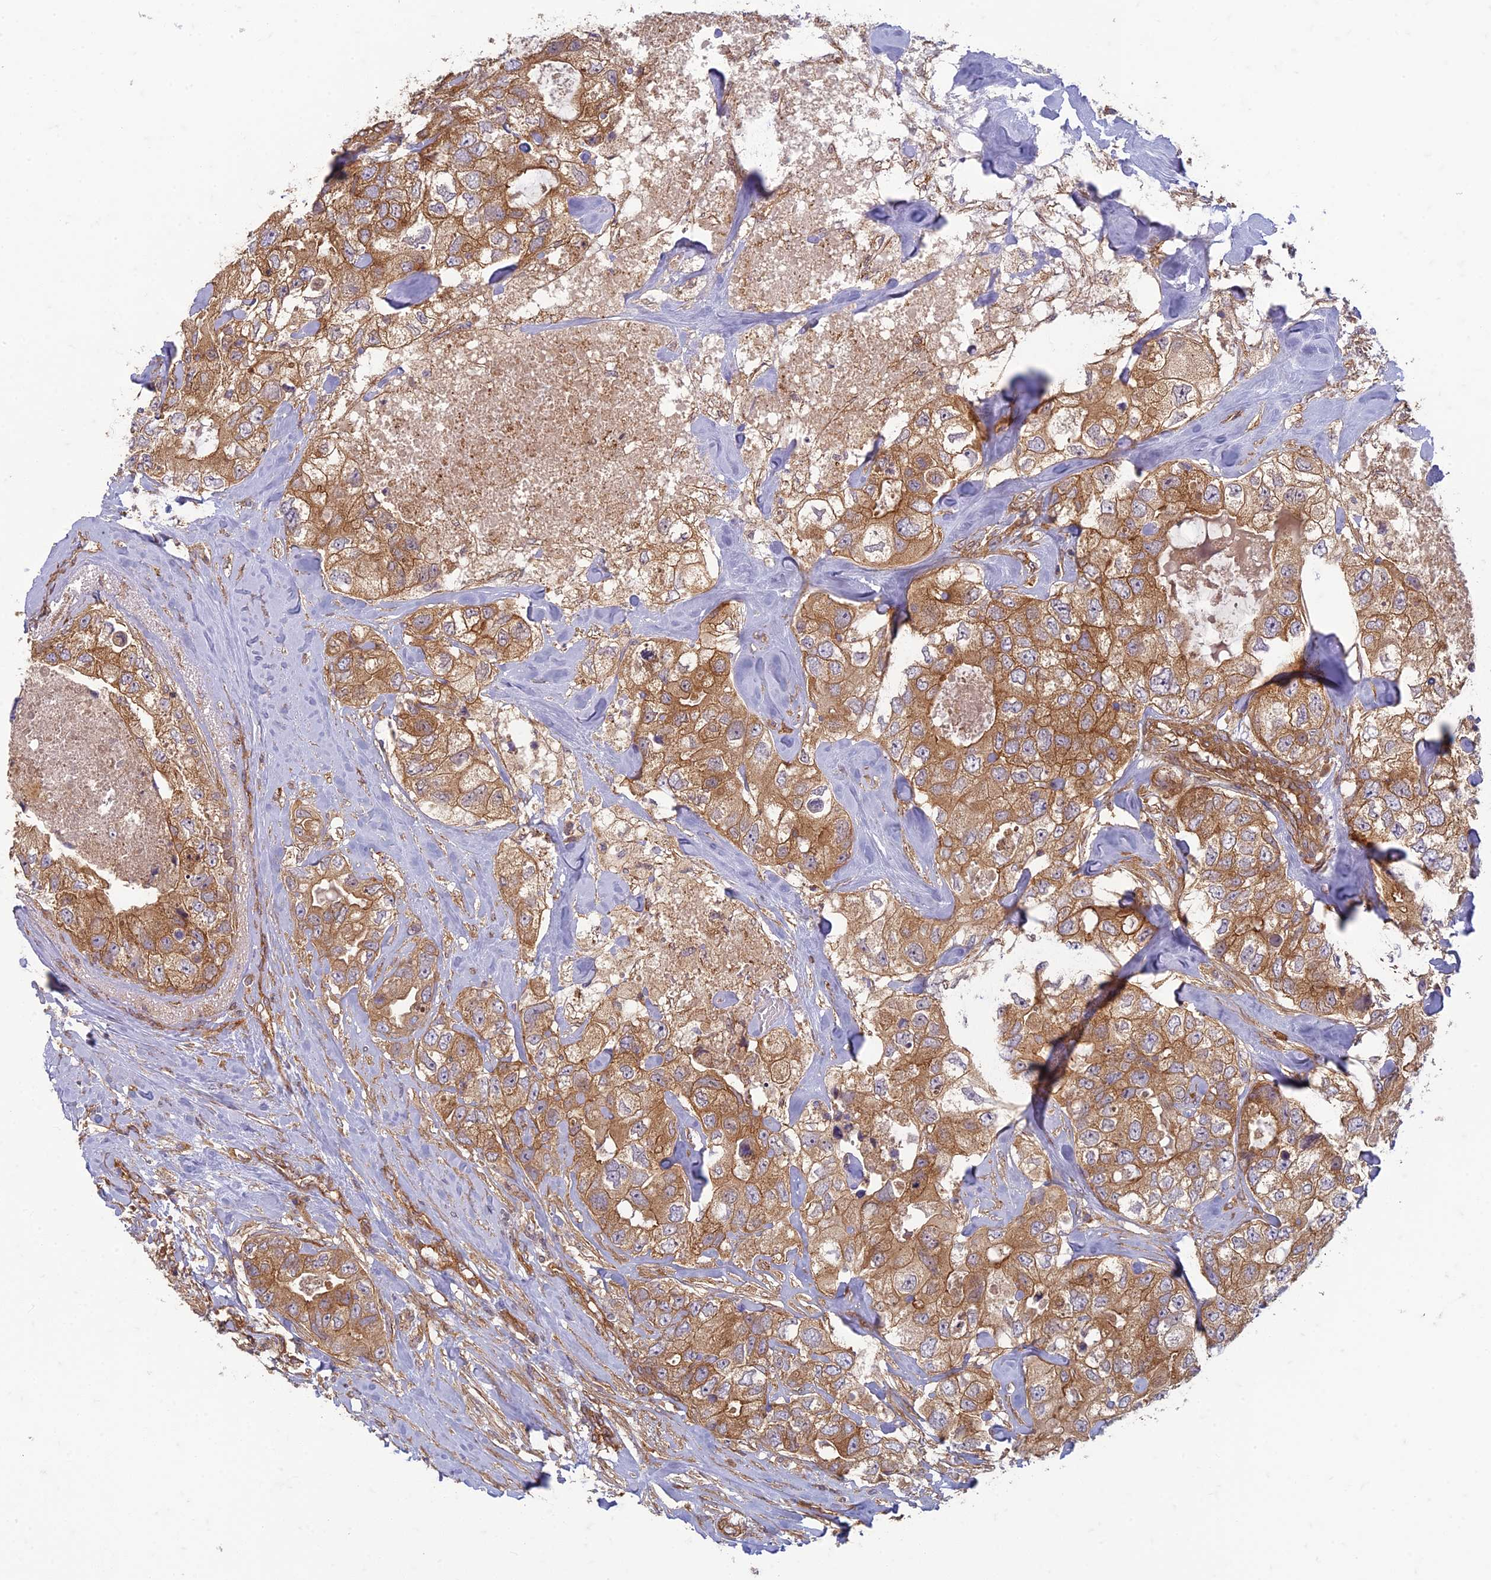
{"staining": {"intensity": "moderate", "quantity": ">75%", "location": "cytoplasmic/membranous"}, "tissue": "breast cancer", "cell_type": "Tumor cells", "image_type": "cancer", "snomed": [{"axis": "morphology", "description": "Duct carcinoma"}, {"axis": "topography", "description": "Breast"}], "caption": "A brown stain labels moderate cytoplasmic/membranous staining of a protein in breast cancer tumor cells.", "gene": "TCF25", "patient": {"sex": "female", "age": 62}}